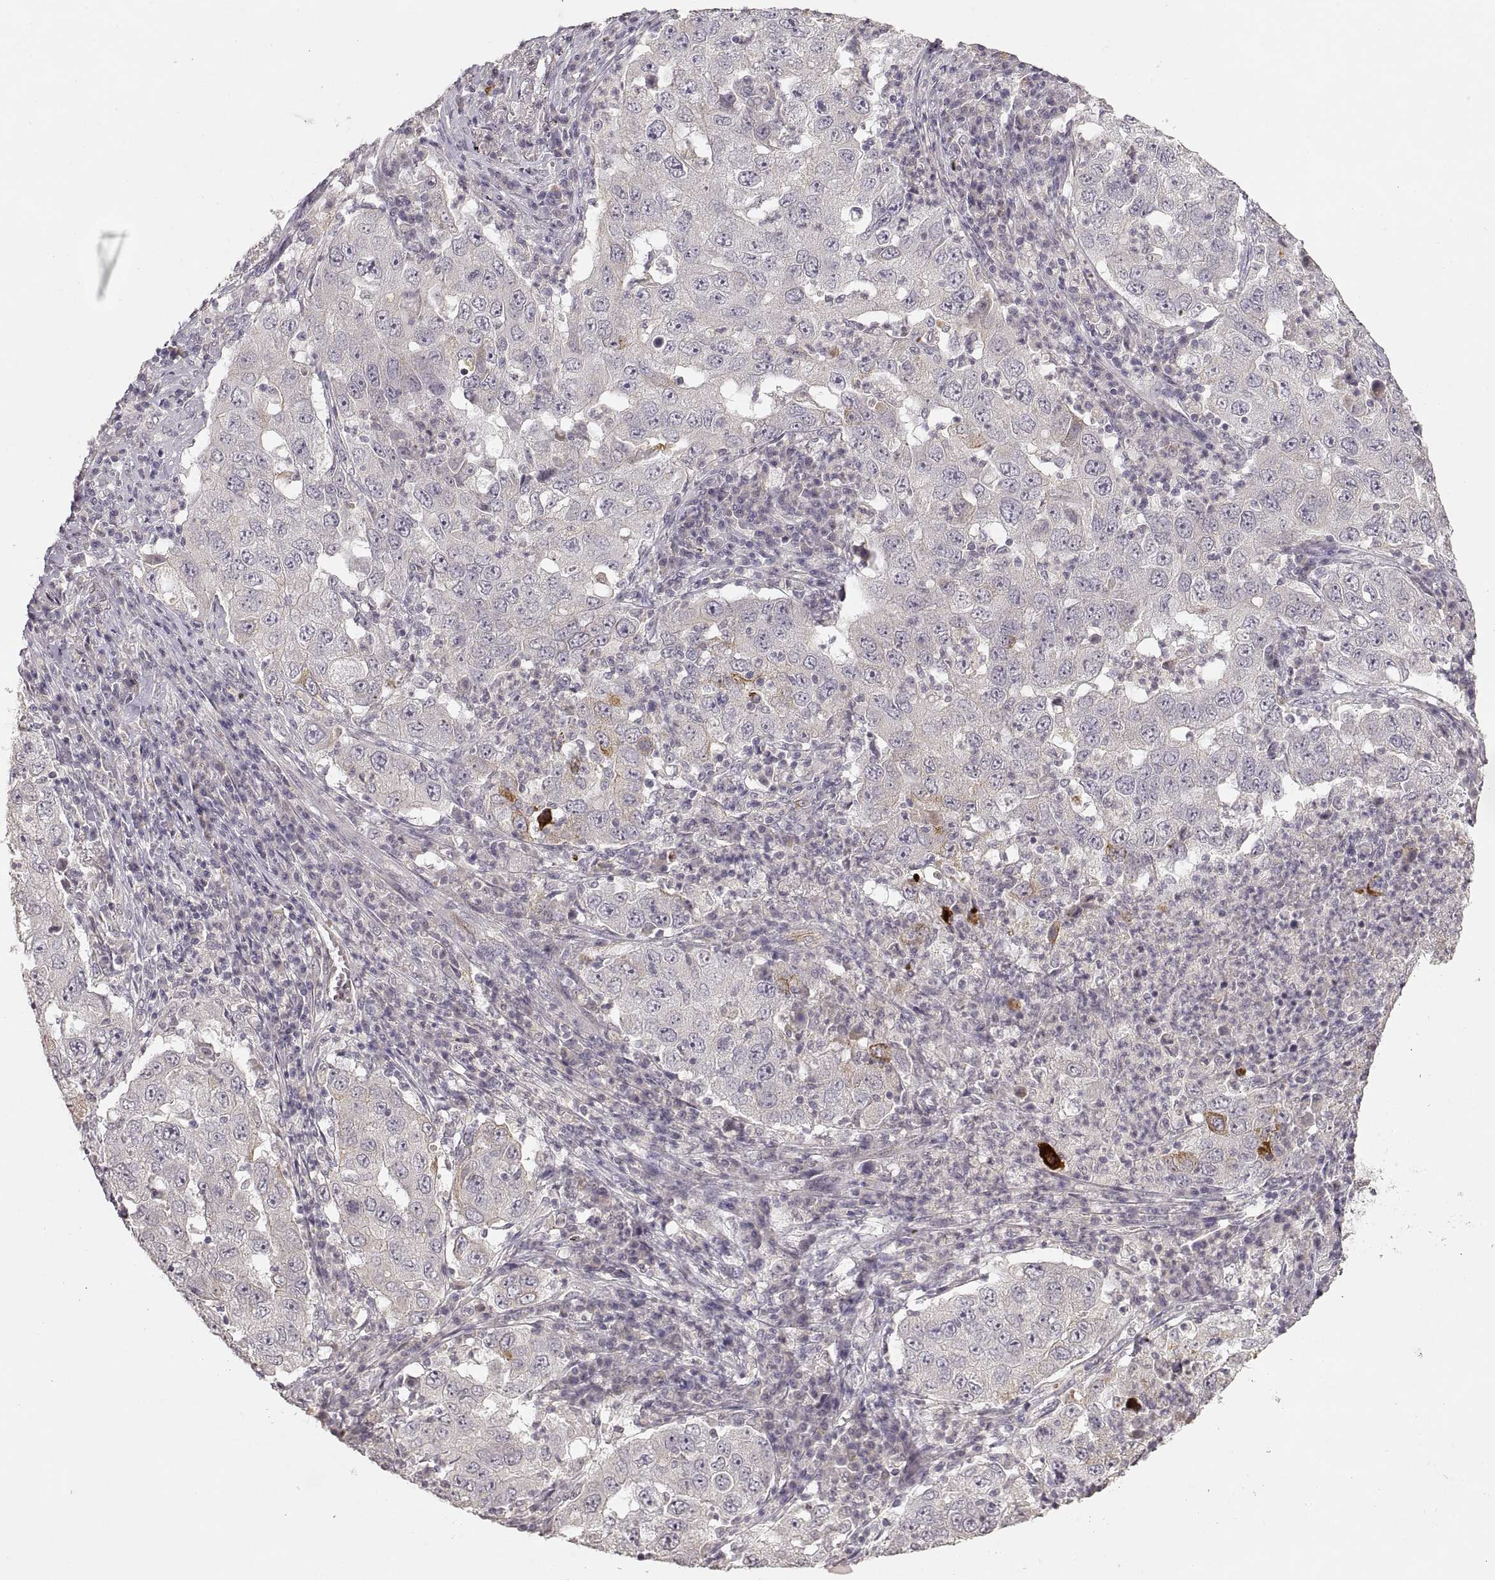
{"staining": {"intensity": "moderate", "quantity": "<25%", "location": "cytoplasmic/membranous"}, "tissue": "lung cancer", "cell_type": "Tumor cells", "image_type": "cancer", "snomed": [{"axis": "morphology", "description": "Adenocarcinoma, NOS"}, {"axis": "topography", "description": "Lung"}], "caption": "Immunohistochemical staining of lung cancer (adenocarcinoma) reveals low levels of moderate cytoplasmic/membranous positivity in about <25% of tumor cells.", "gene": "LAMC2", "patient": {"sex": "male", "age": 73}}